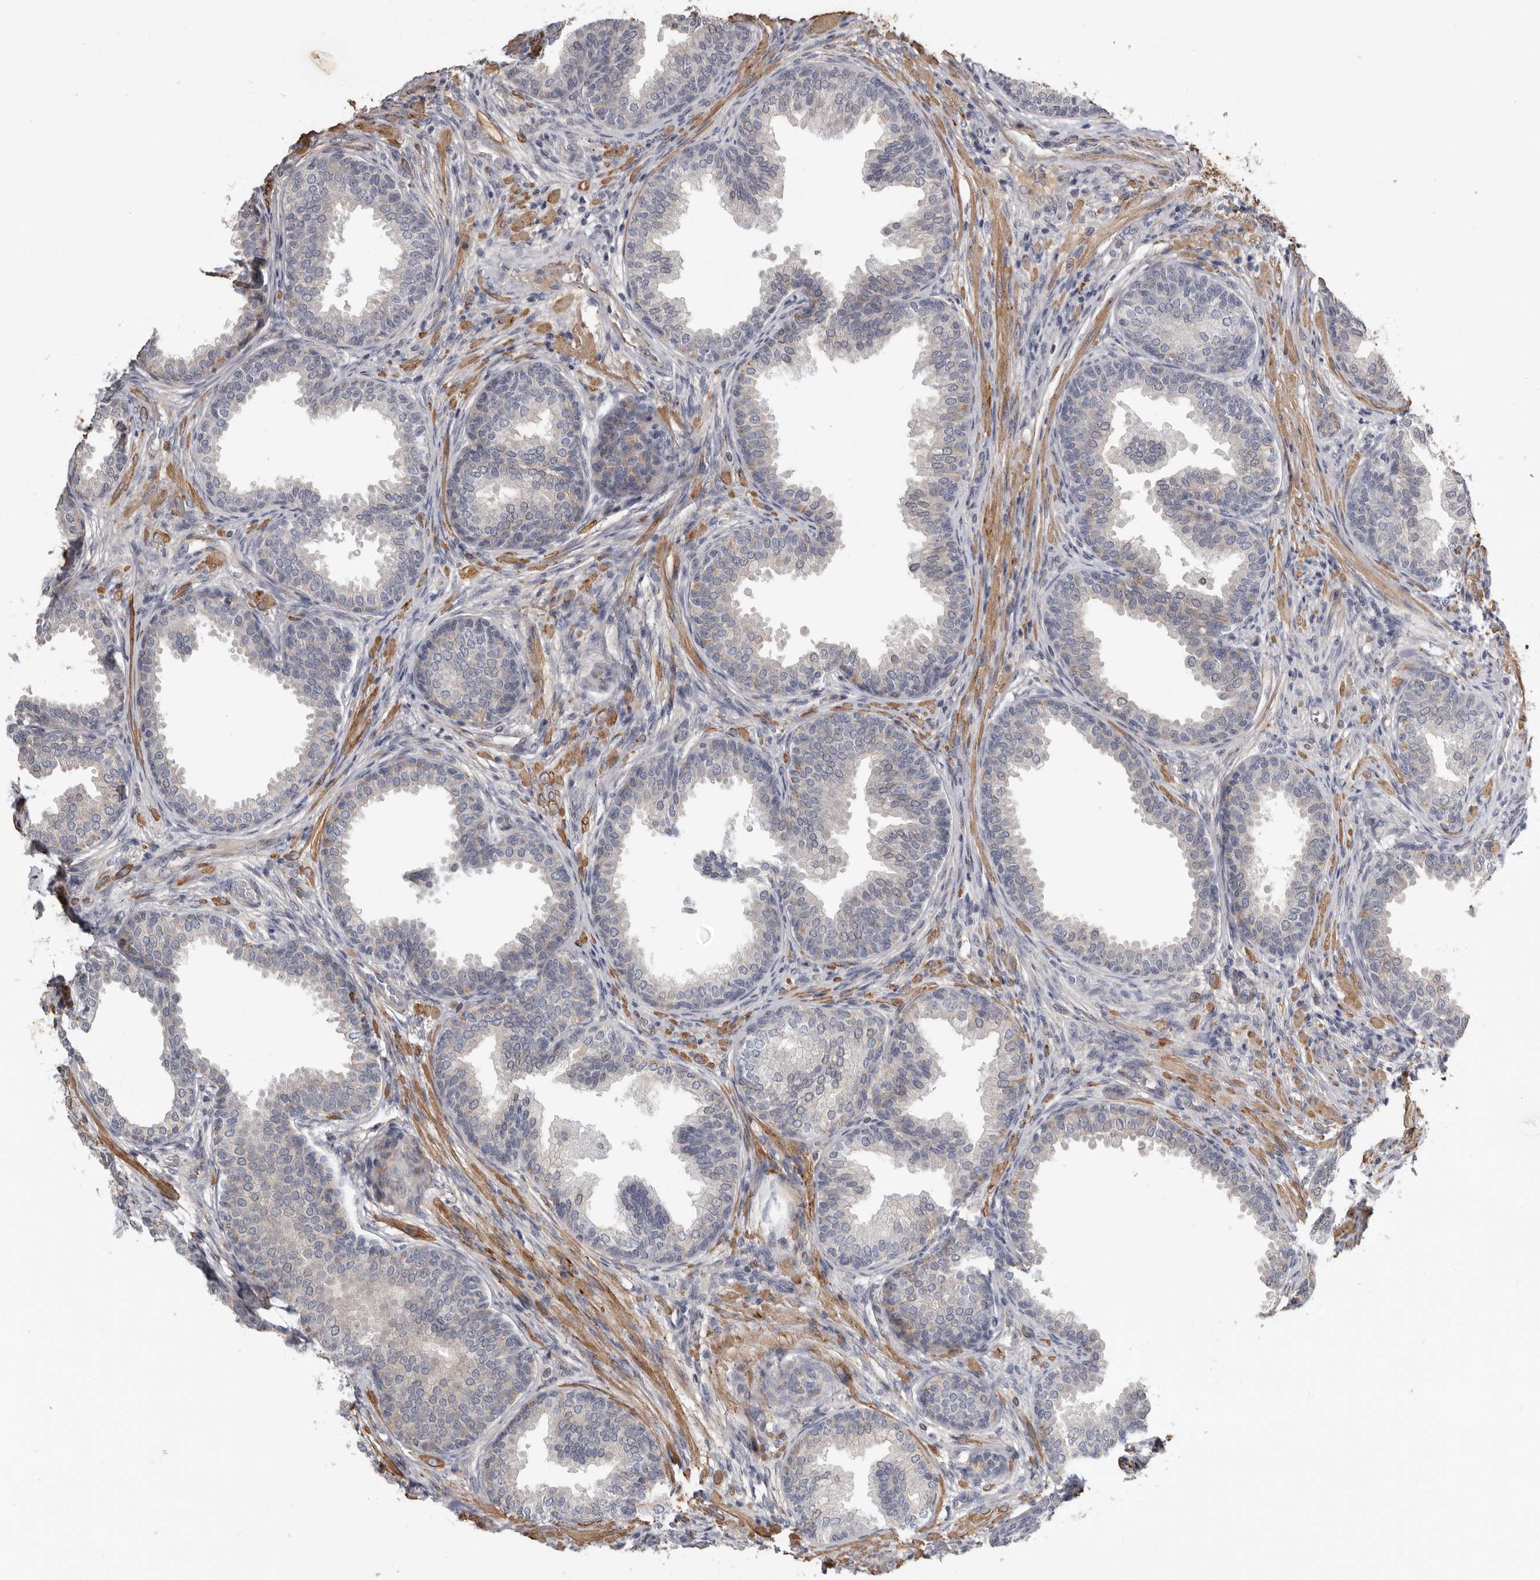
{"staining": {"intensity": "negative", "quantity": "none", "location": "none"}, "tissue": "prostate", "cell_type": "Glandular cells", "image_type": "normal", "snomed": [{"axis": "morphology", "description": "Normal tissue, NOS"}, {"axis": "topography", "description": "Prostate"}], "caption": "Immunohistochemistry micrograph of normal human prostate stained for a protein (brown), which displays no expression in glandular cells.", "gene": "CDCA8", "patient": {"sex": "male", "age": 76}}